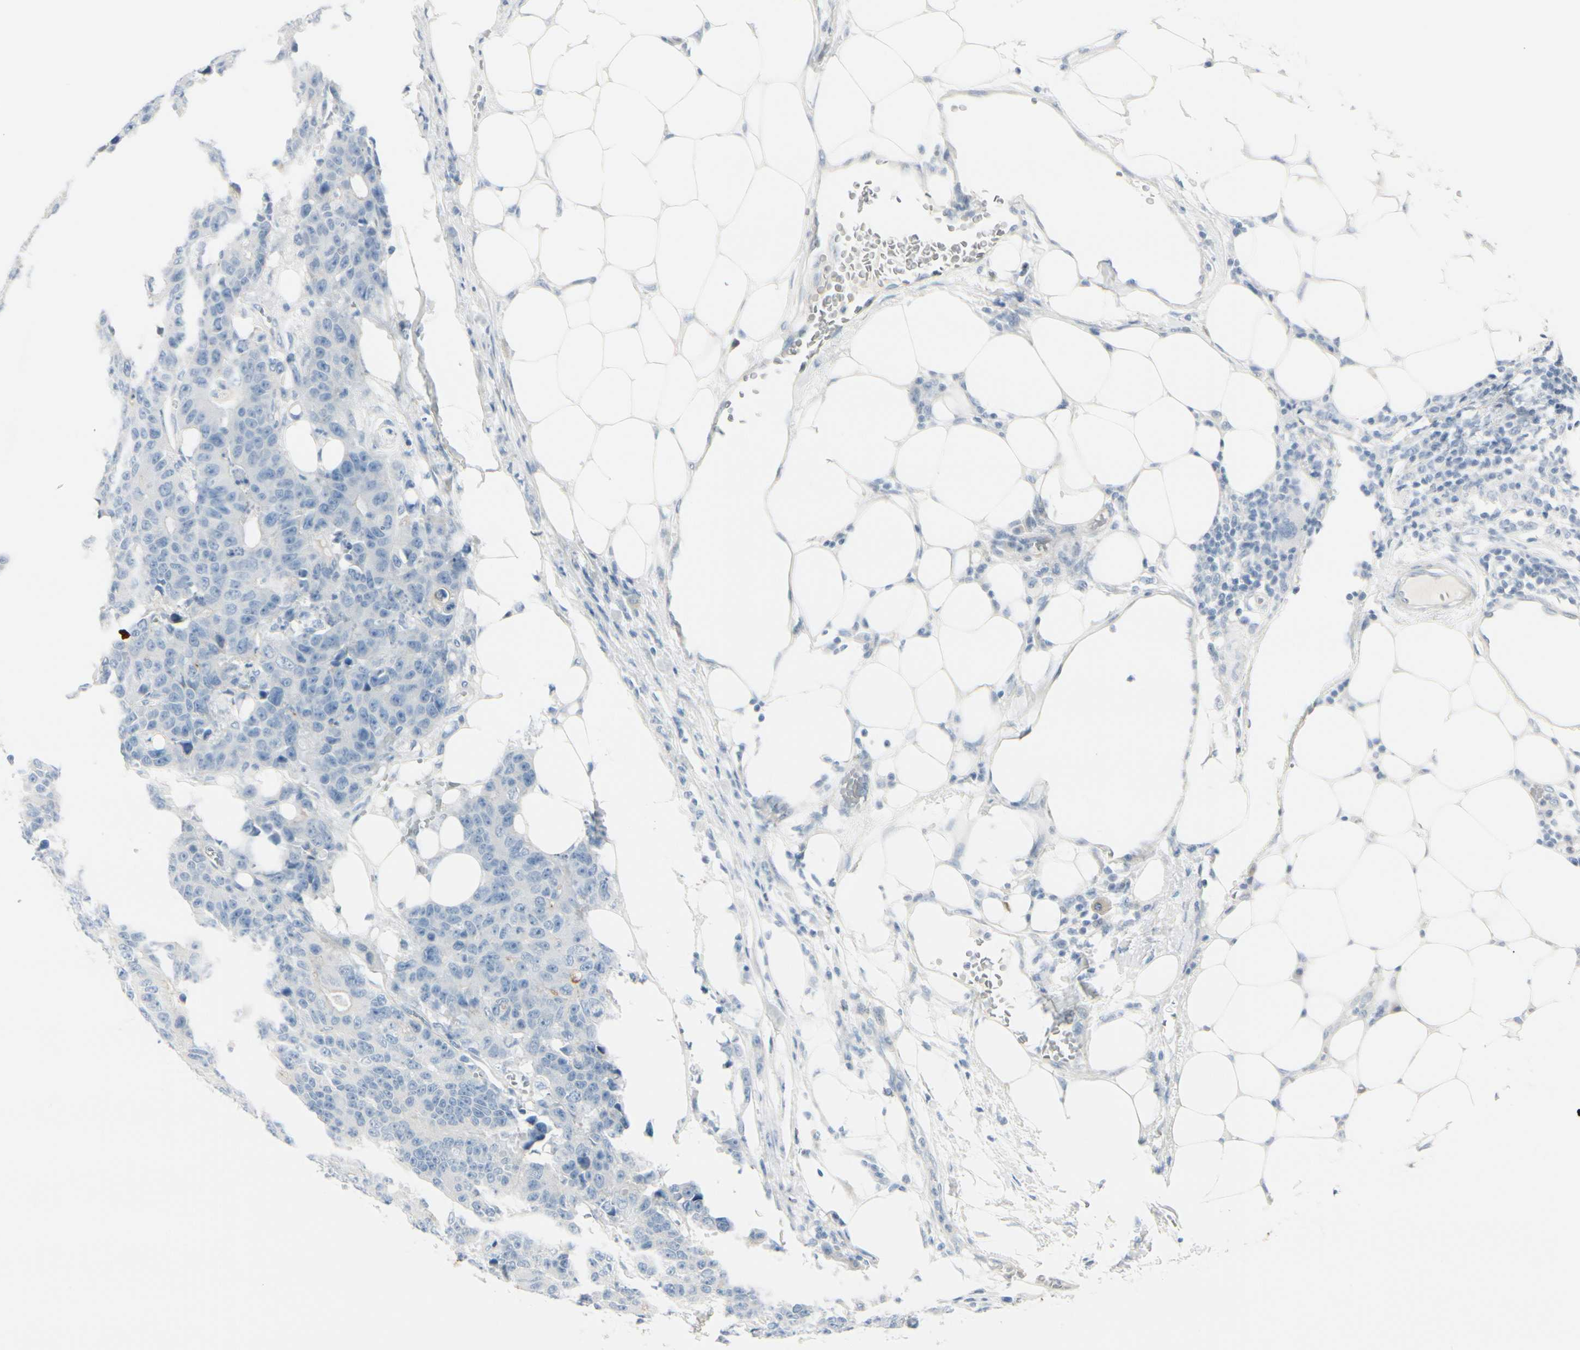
{"staining": {"intensity": "negative", "quantity": "none", "location": "none"}, "tissue": "colorectal cancer", "cell_type": "Tumor cells", "image_type": "cancer", "snomed": [{"axis": "morphology", "description": "Adenocarcinoma, NOS"}, {"axis": "topography", "description": "Colon"}], "caption": "An immunohistochemistry photomicrograph of colorectal cancer is shown. There is no staining in tumor cells of colorectal cancer. (DAB immunohistochemistry (IHC) visualized using brightfield microscopy, high magnification).", "gene": "CDHR5", "patient": {"sex": "female", "age": 86}}